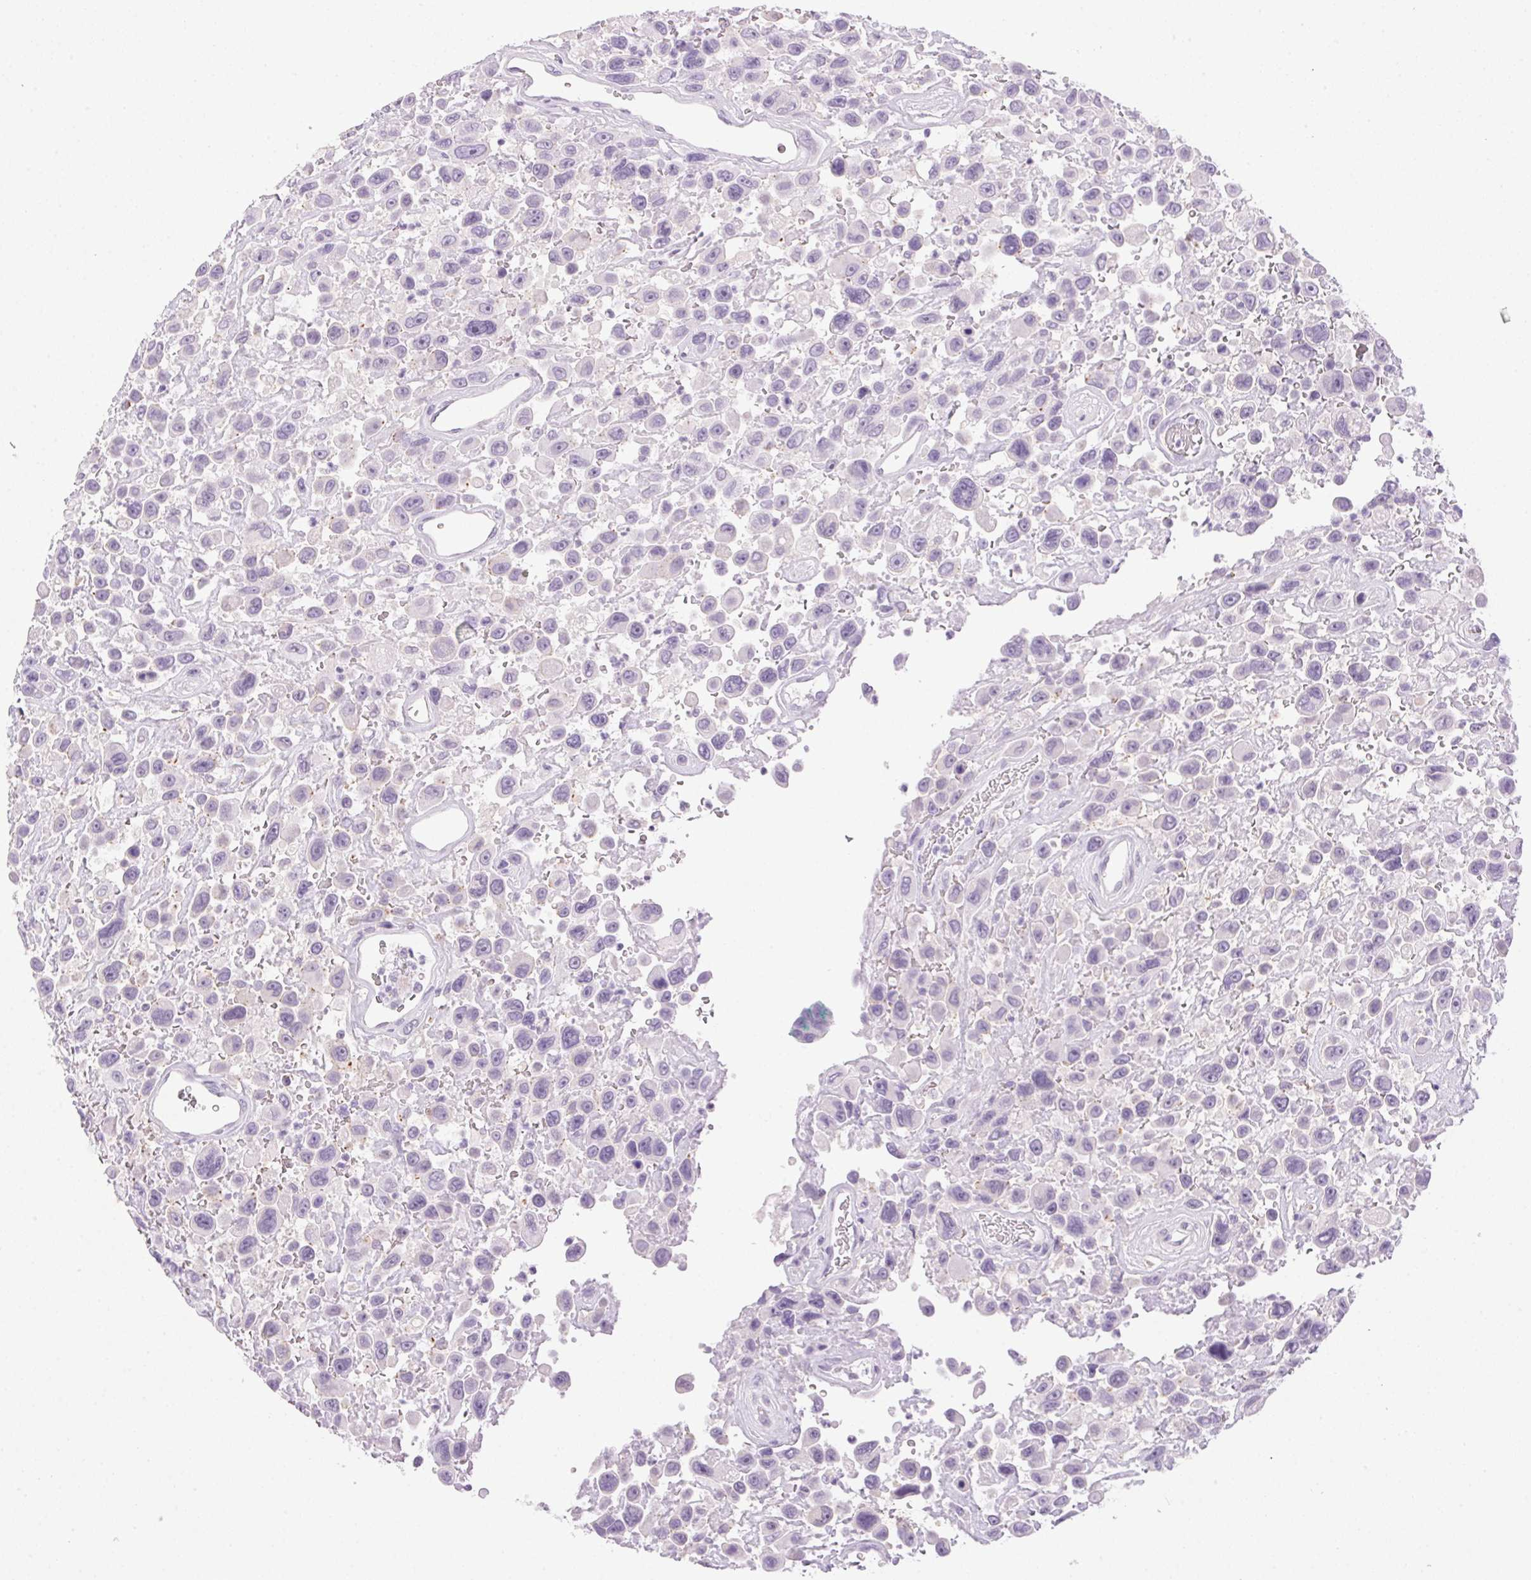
{"staining": {"intensity": "negative", "quantity": "none", "location": "none"}, "tissue": "urothelial cancer", "cell_type": "Tumor cells", "image_type": "cancer", "snomed": [{"axis": "morphology", "description": "Urothelial carcinoma, High grade"}, {"axis": "topography", "description": "Urinary bladder"}], "caption": "DAB immunohistochemical staining of human urothelial cancer shows no significant positivity in tumor cells.", "gene": "POPDC2", "patient": {"sex": "male", "age": 53}}